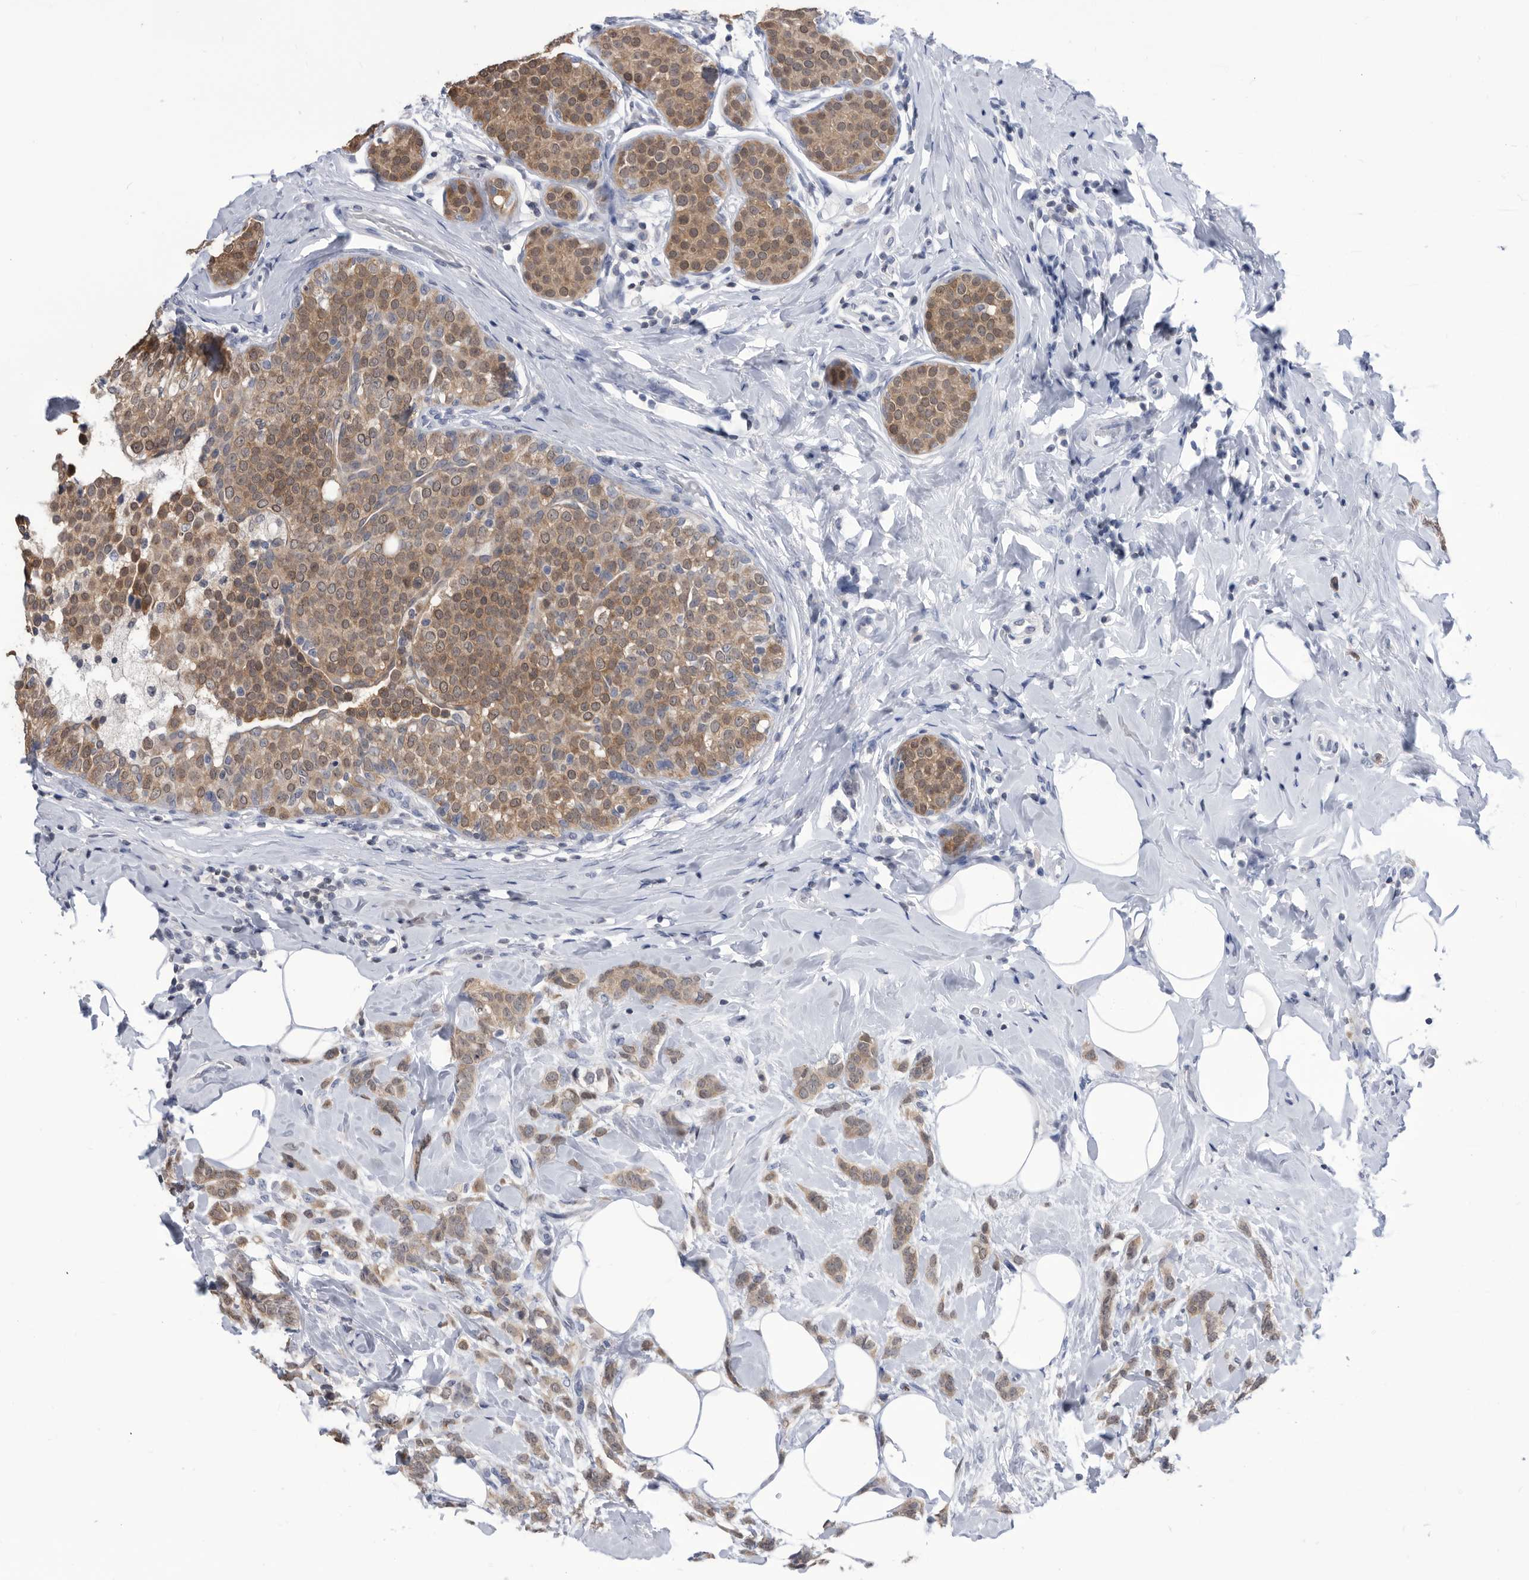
{"staining": {"intensity": "weak", "quantity": ">75%", "location": "cytoplasmic/membranous"}, "tissue": "breast cancer", "cell_type": "Tumor cells", "image_type": "cancer", "snomed": [{"axis": "morphology", "description": "Lobular carcinoma, in situ"}, {"axis": "morphology", "description": "Lobular carcinoma"}, {"axis": "topography", "description": "Breast"}], "caption": "Immunohistochemical staining of breast cancer (lobular carcinoma in situ) displays low levels of weak cytoplasmic/membranous protein positivity in approximately >75% of tumor cells.", "gene": "TSTD1", "patient": {"sex": "female", "age": 41}}